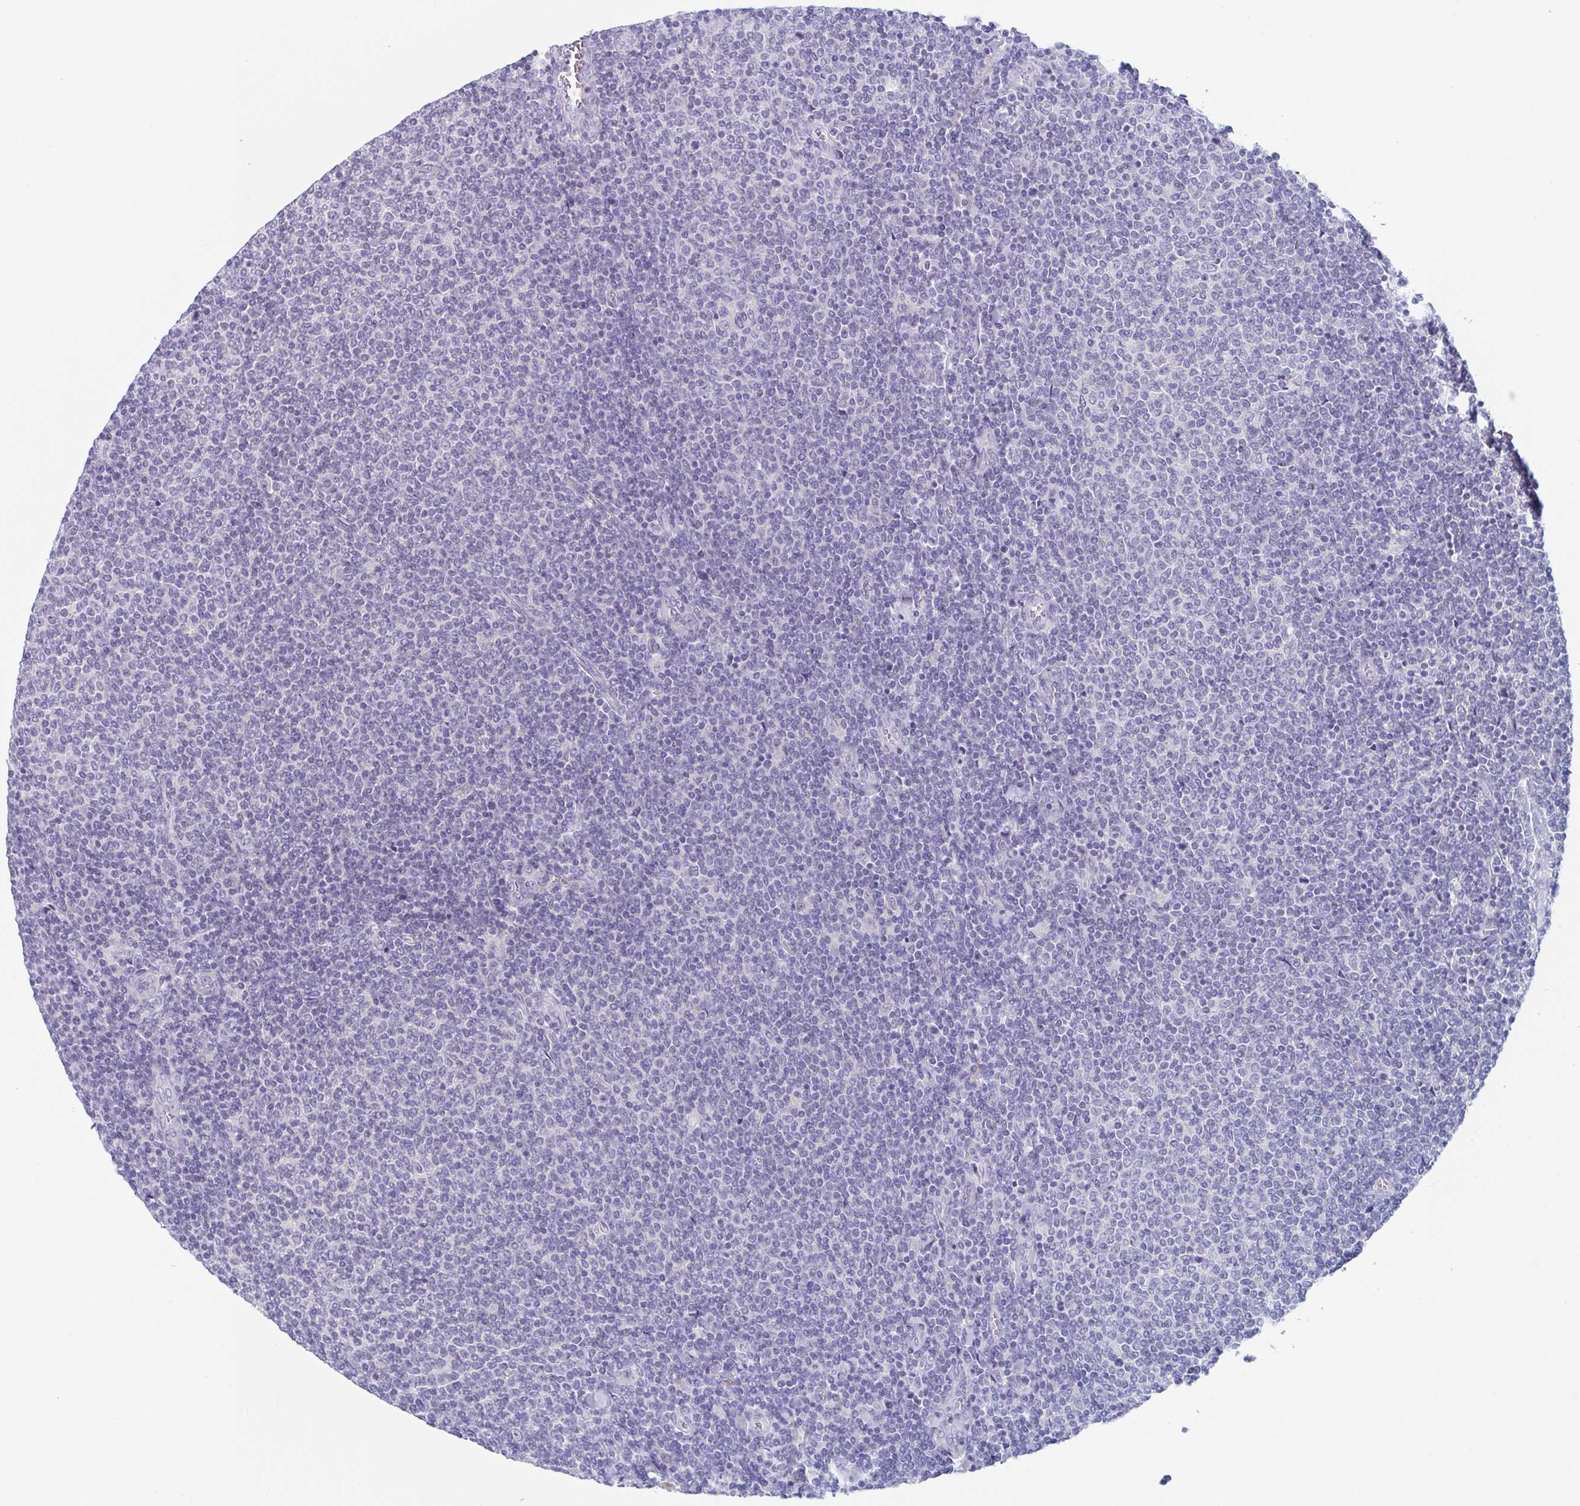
{"staining": {"intensity": "negative", "quantity": "none", "location": "none"}, "tissue": "lymphoma", "cell_type": "Tumor cells", "image_type": "cancer", "snomed": [{"axis": "morphology", "description": "Malignant lymphoma, non-Hodgkin's type, Low grade"}, {"axis": "topography", "description": "Lymph node"}], "caption": "Tumor cells are negative for protein expression in human malignant lymphoma, non-Hodgkin's type (low-grade).", "gene": "LYRM2", "patient": {"sex": "male", "age": 52}}